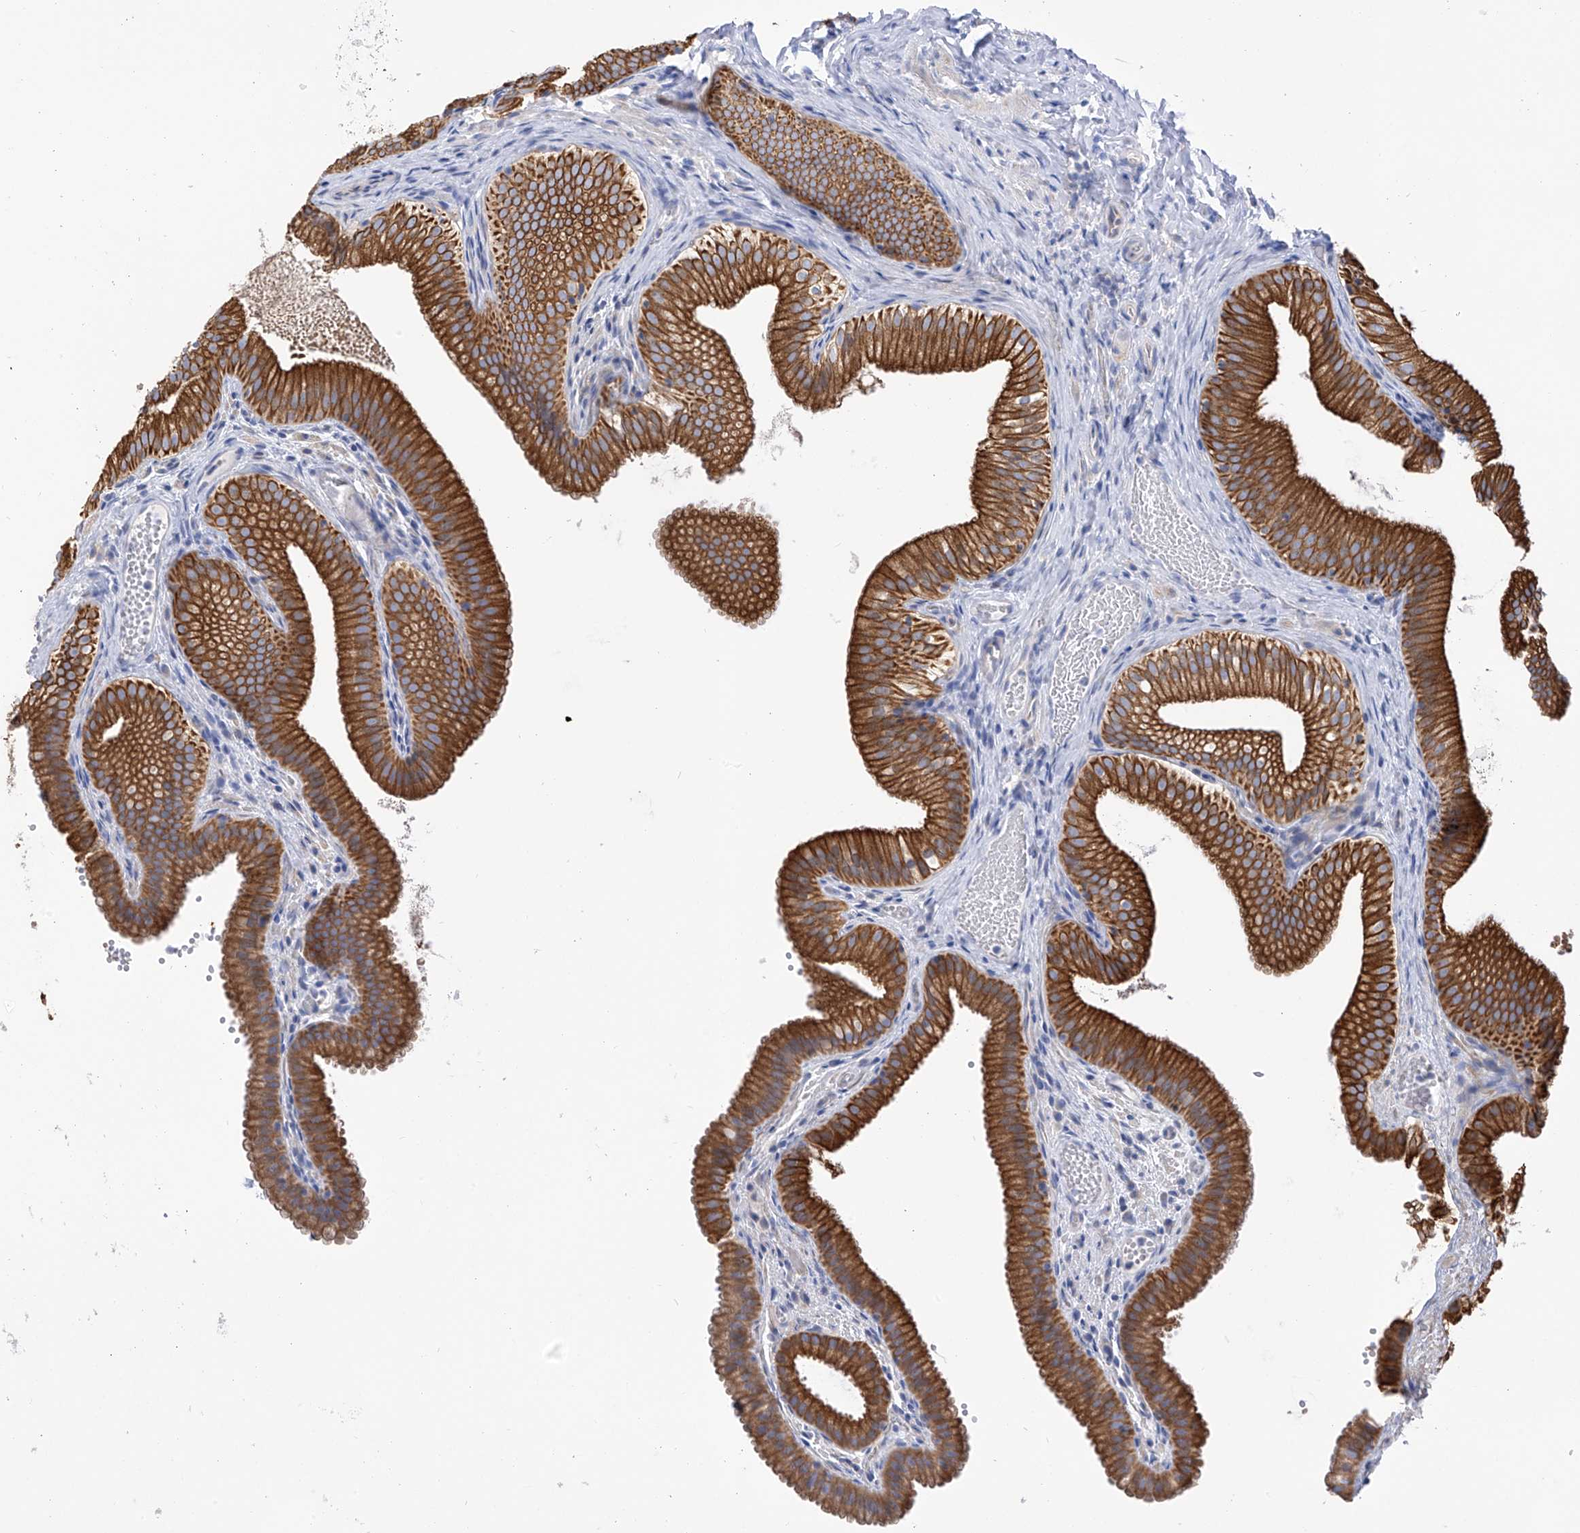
{"staining": {"intensity": "strong", "quantity": ">75%", "location": "cytoplasmic/membranous"}, "tissue": "gallbladder", "cell_type": "Glandular cells", "image_type": "normal", "snomed": [{"axis": "morphology", "description": "Normal tissue, NOS"}, {"axis": "topography", "description": "Gallbladder"}], "caption": "This image demonstrates immunohistochemistry staining of unremarkable human gallbladder, with high strong cytoplasmic/membranous positivity in approximately >75% of glandular cells.", "gene": "PIK3C2B", "patient": {"sex": "female", "age": 30}}